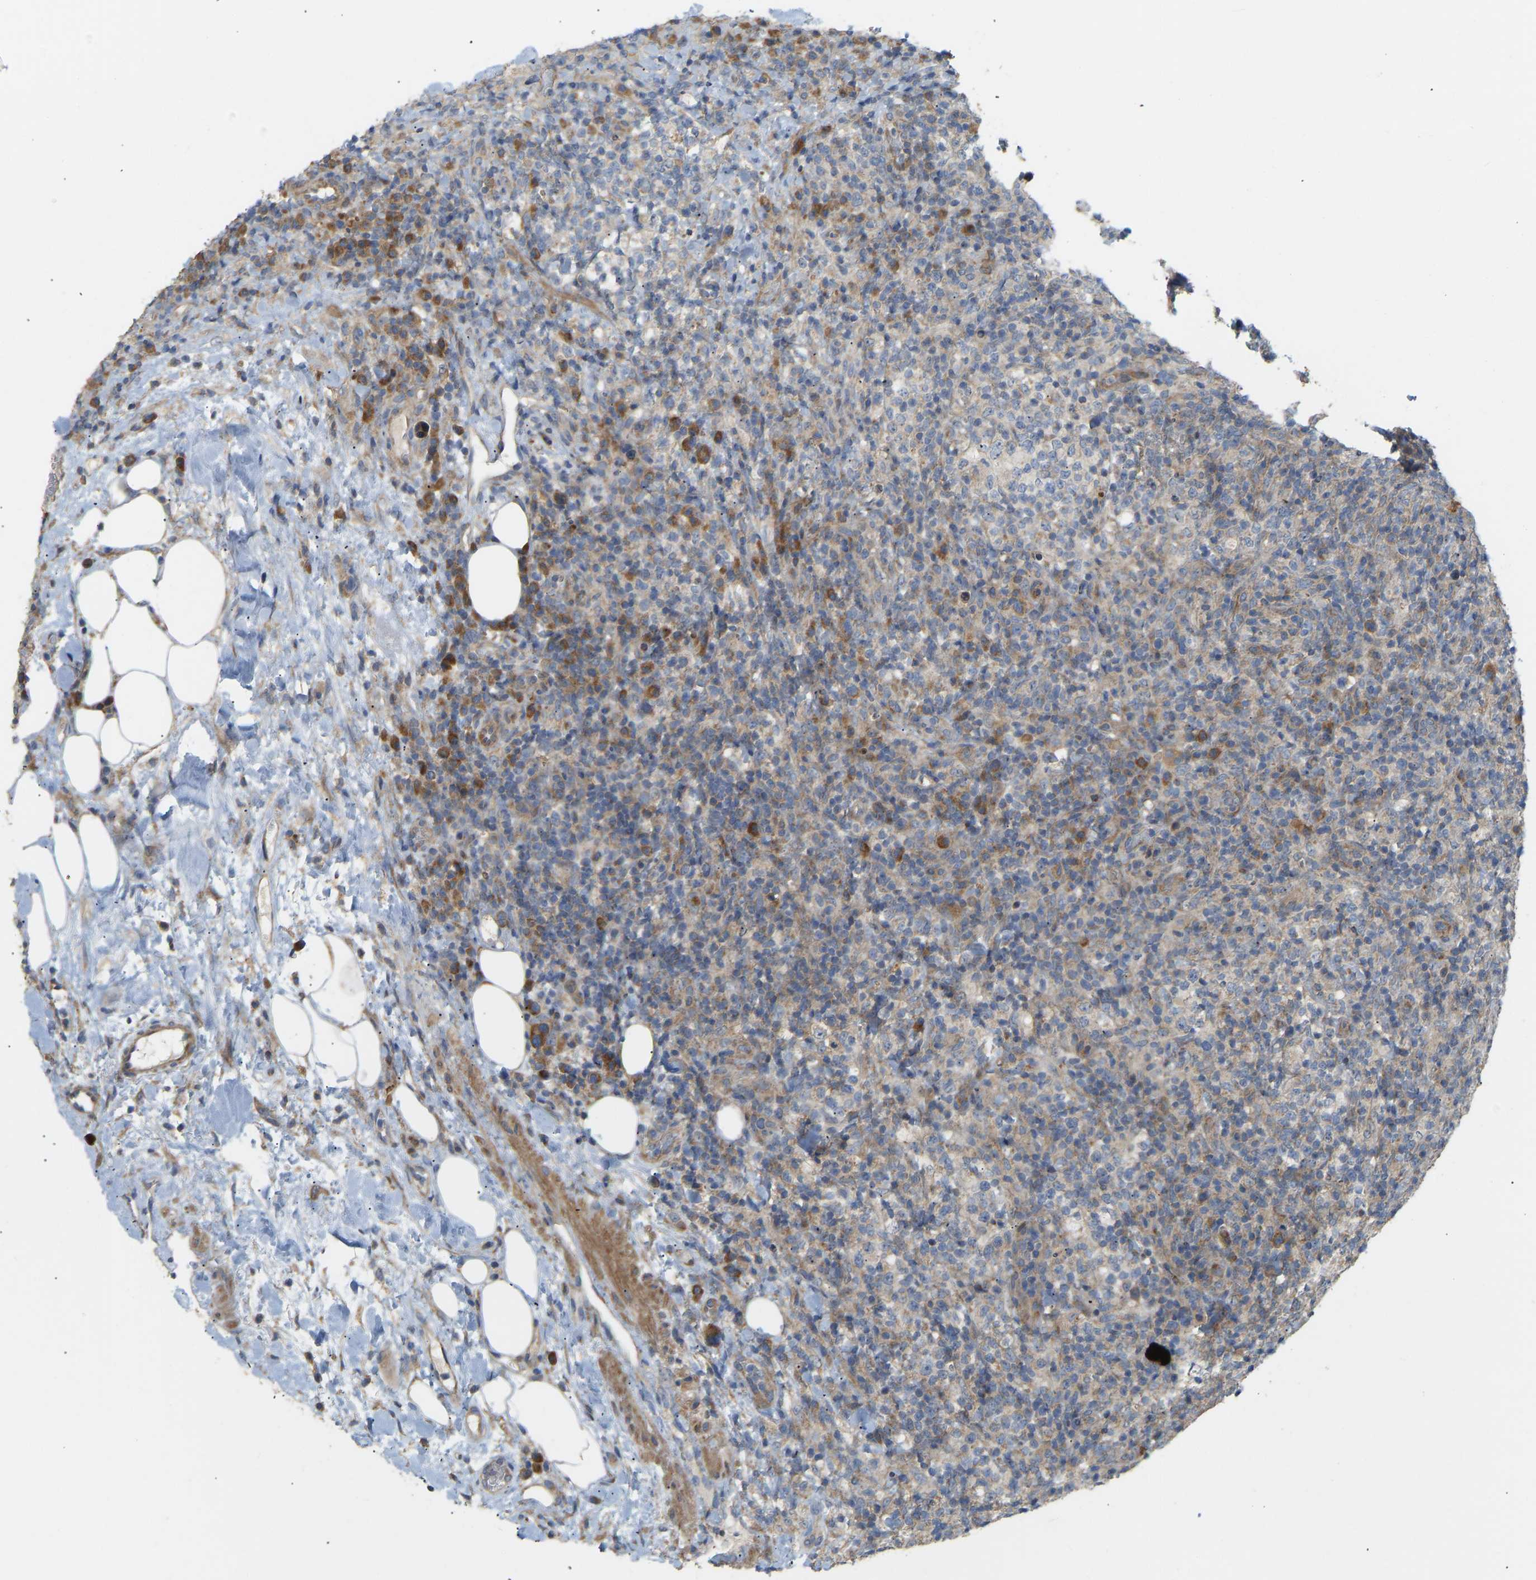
{"staining": {"intensity": "moderate", "quantity": "25%-75%", "location": "cytoplasmic/membranous"}, "tissue": "lymphoma", "cell_type": "Tumor cells", "image_type": "cancer", "snomed": [{"axis": "morphology", "description": "Malignant lymphoma, non-Hodgkin's type, High grade"}, {"axis": "topography", "description": "Lymph node"}], "caption": "Malignant lymphoma, non-Hodgkin's type (high-grade) stained for a protein (brown) displays moderate cytoplasmic/membranous positive staining in approximately 25%-75% of tumor cells.", "gene": "HACD2", "patient": {"sex": "female", "age": 76}}